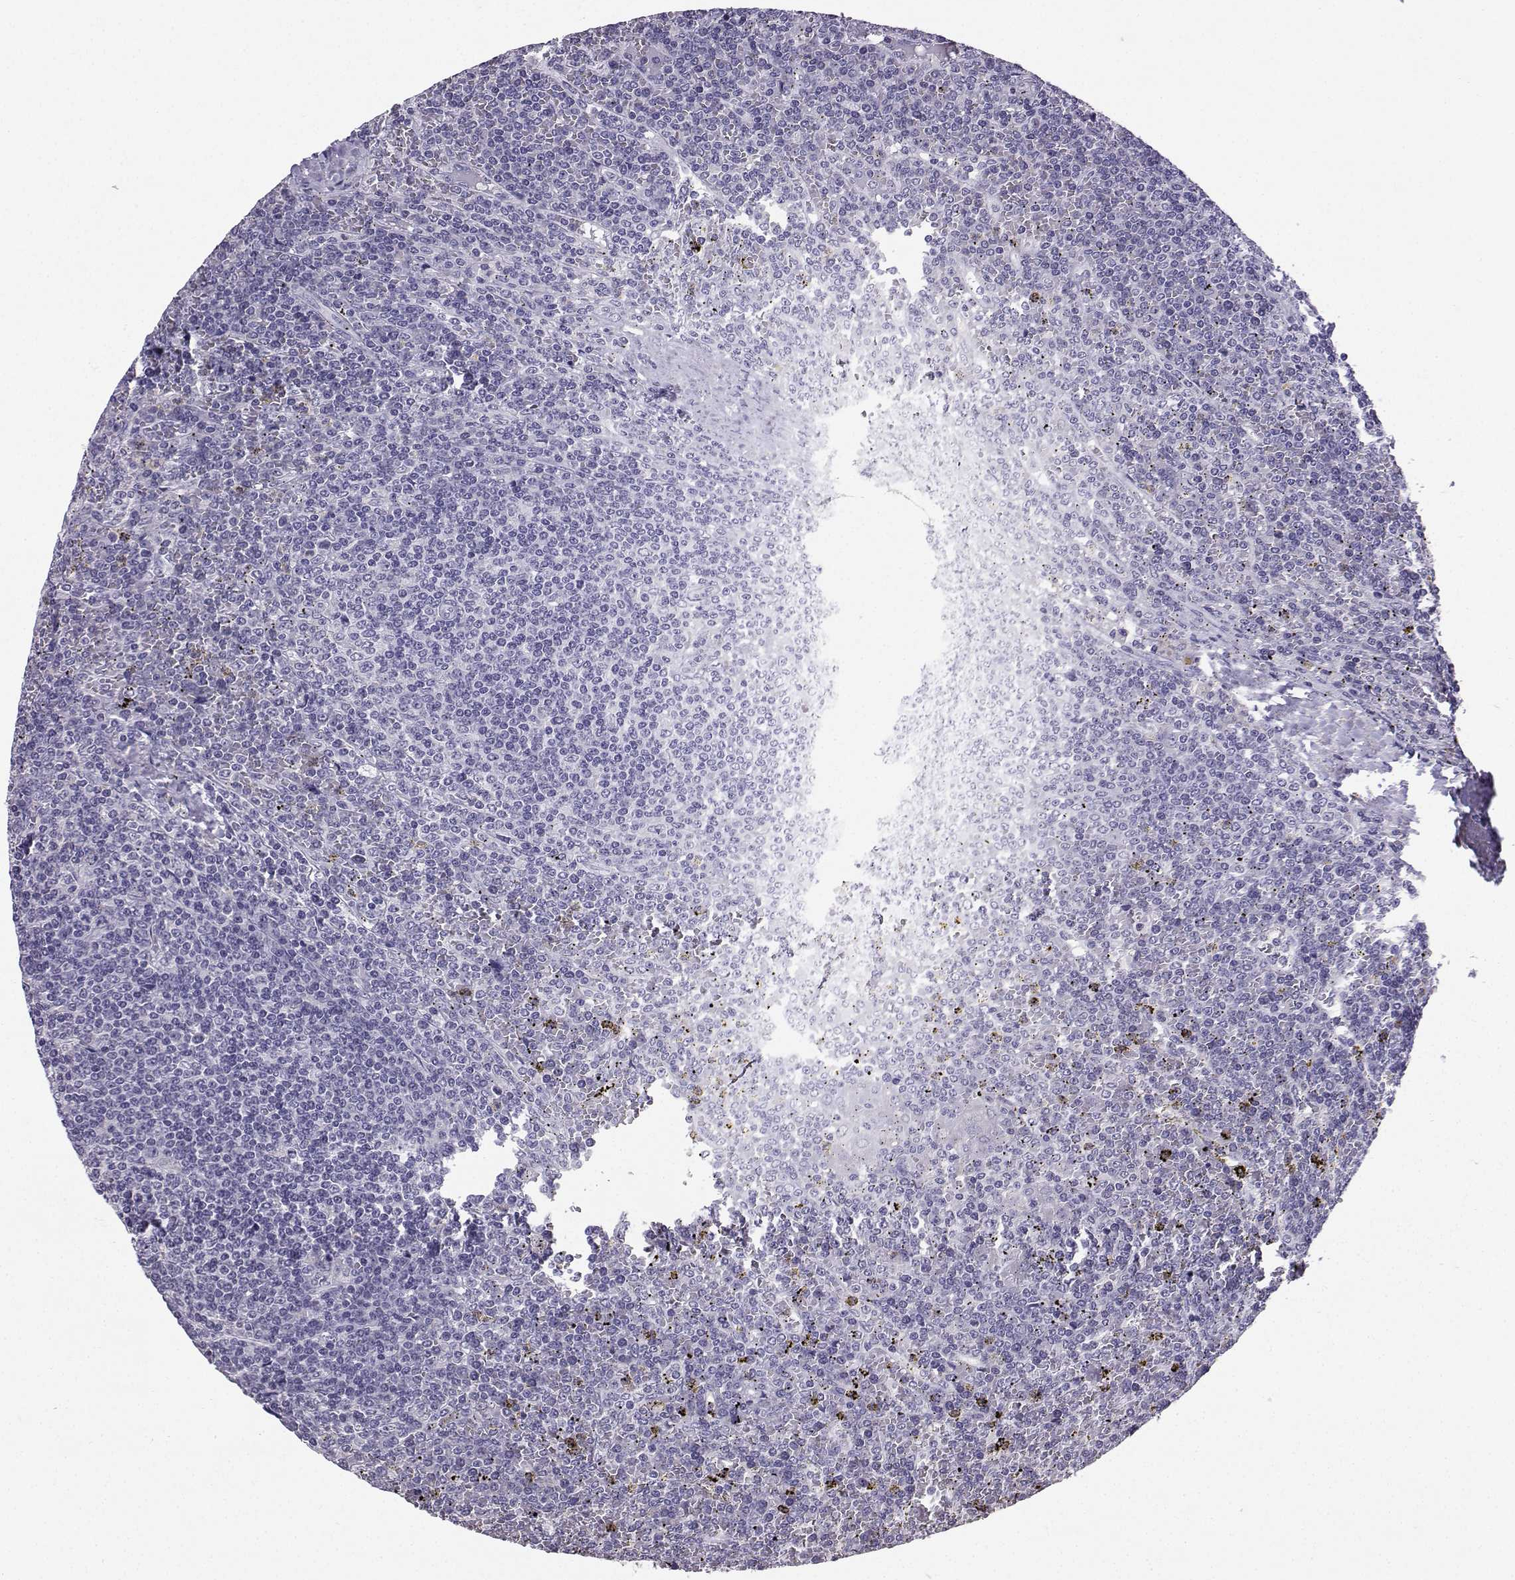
{"staining": {"intensity": "negative", "quantity": "none", "location": "none"}, "tissue": "lymphoma", "cell_type": "Tumor cells", "image_type": "cancer", "snomed": [{"axis": "morphology", "description": "Malignant lymphoma, non-Hodgkin's type, Low grade"}, {"axis": "topography", "description": "Spleen"}], "caption": "An immunohistochemistry micrograph of lymphoma is shown. There is no staining in tumor cells of lymphoma. (DAB (3,3'-diaminobenzidine) immunohistochemistry visualized using brightfield microscopy, high magnification).", "gene": "SPAG11B", "patient": {"sex": "female", "age": 19}}